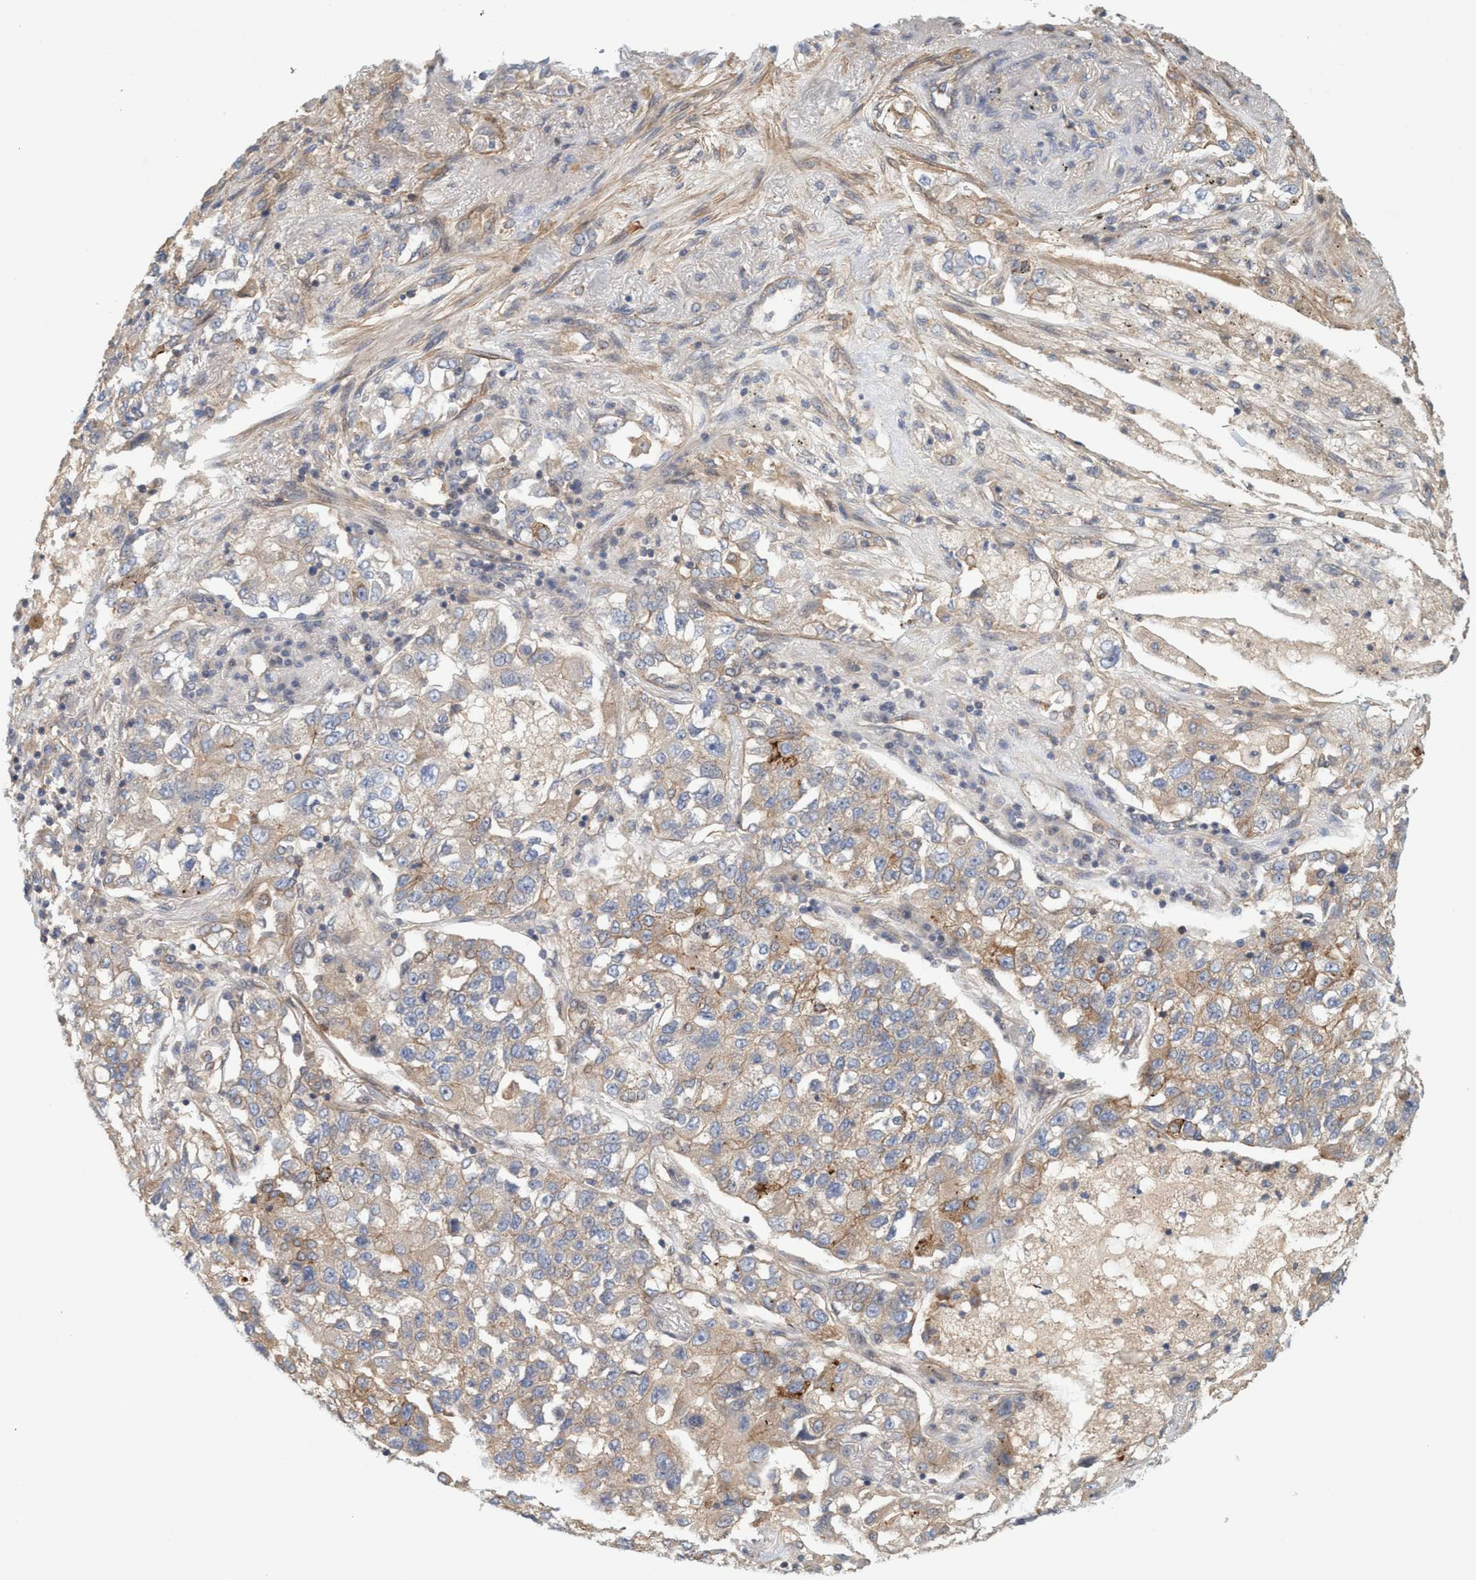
{"staining": {"intensity": "weak", "quantity": "<25%", "location": "cytoplasmic/membranous"}, "tissue": "lung cancer", "cell_type": "Tumor cells", "image_type": "cancer", "snomed": [{"axis": "morphology", "description": "Adenocarcinoma, NOS"}, {"axis": "topography", "description": "Lung"}], "caption": "This micrograph is of lung cancer stained with immunohistochemistry (IHC) to label a protein in brown with the nuclei are counter-stained blue. There is no staining in tumor cells.", "gene": "SPECC1", "patient": {"sex": "male", "age": 49}}